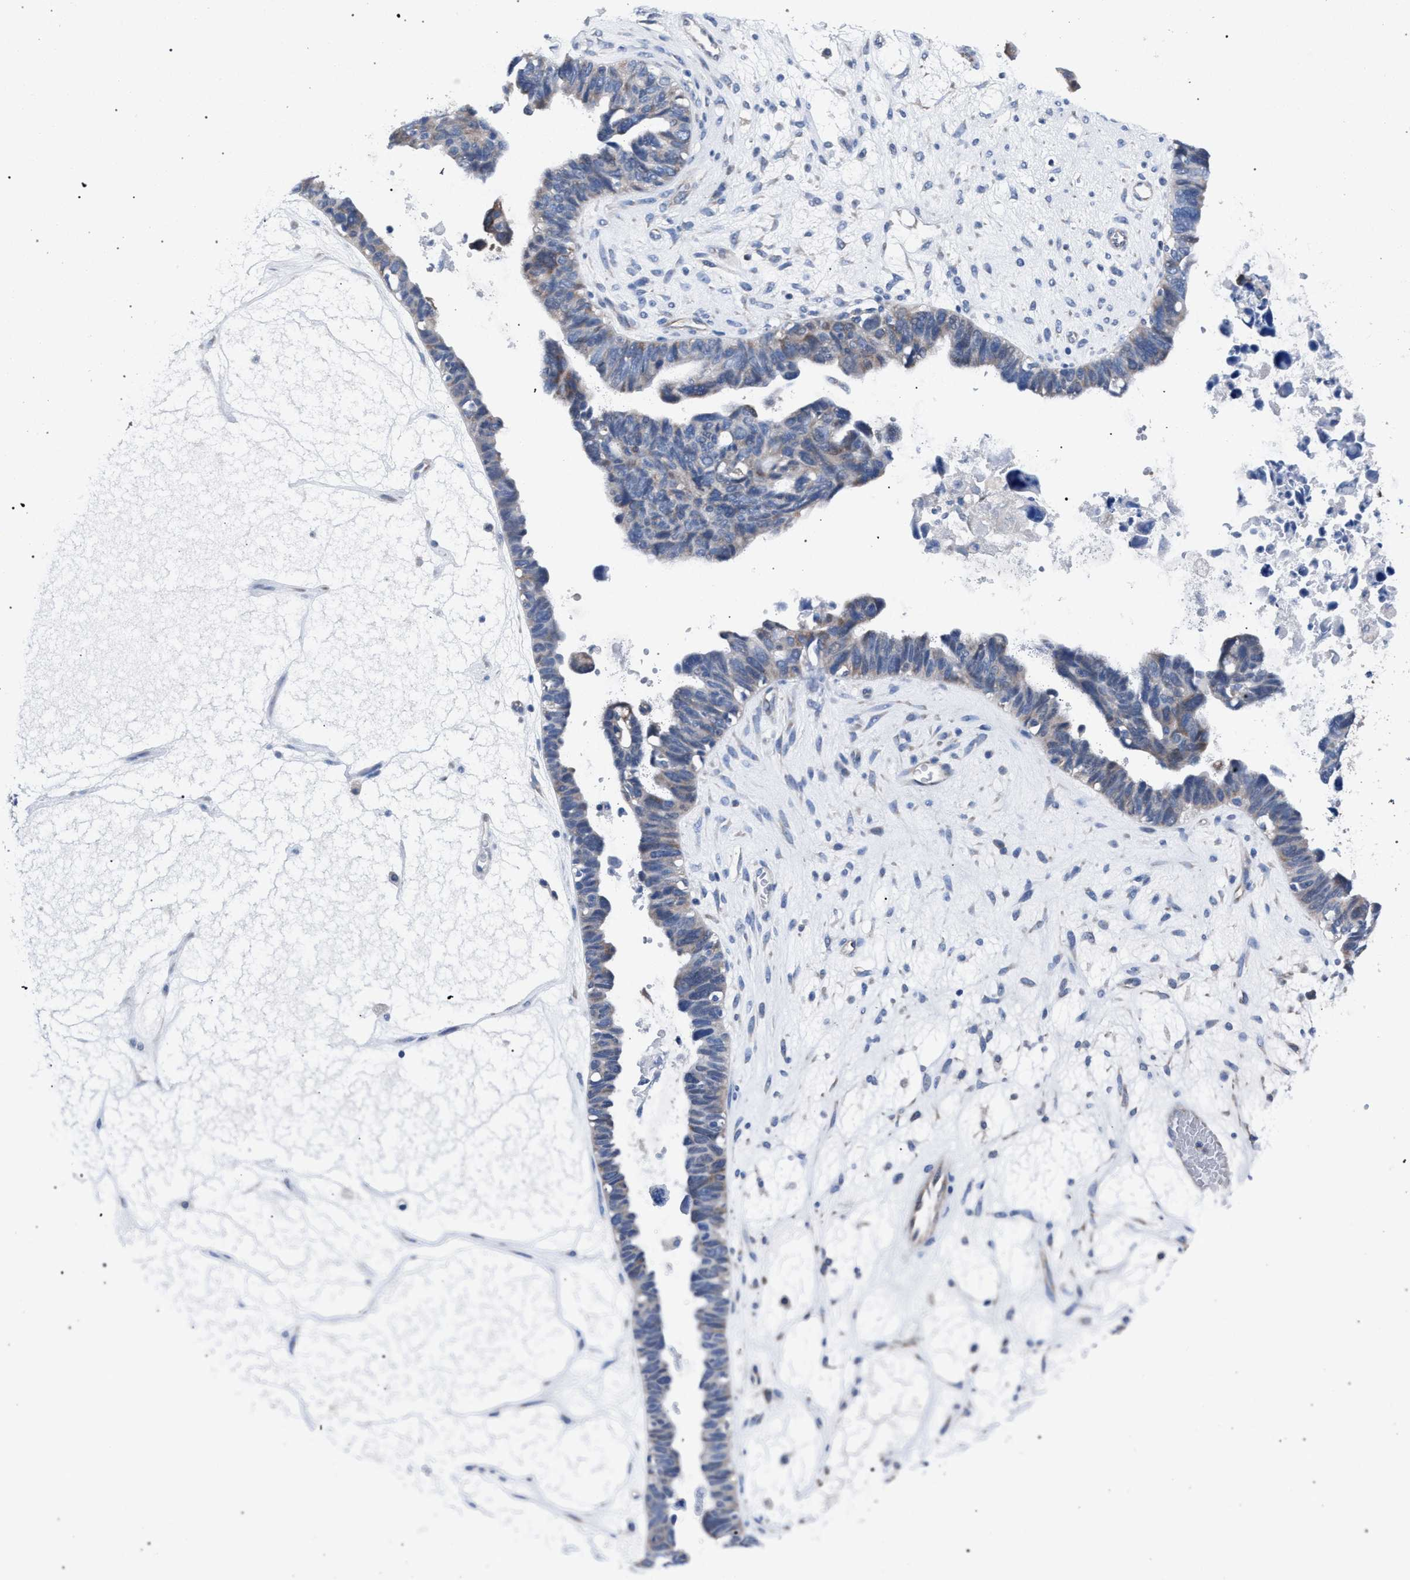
{"staining": {"intensity": "weak", "quantity": "<25%", "location": "cytoplasmic/membranous"}, "tissue": "ovarian cancer", "cell_type": "Tumor cells", "image_type": "cancer", "snomed": [{"axis": "morphology", "description": "Cystadenocarcinoma, serous, NOS"}, {"axis": "topography", "description": "Ovary"}], "caption": "High magnification brightfield microscopy of ovarian serous cystadenocarcinoma stained with DAB (brown) and counterstained with hematoxylin (blue): tumor cells show no significant expression.", "gene": "CRYZ", "patient": {"sex": "female", "age": 79}}